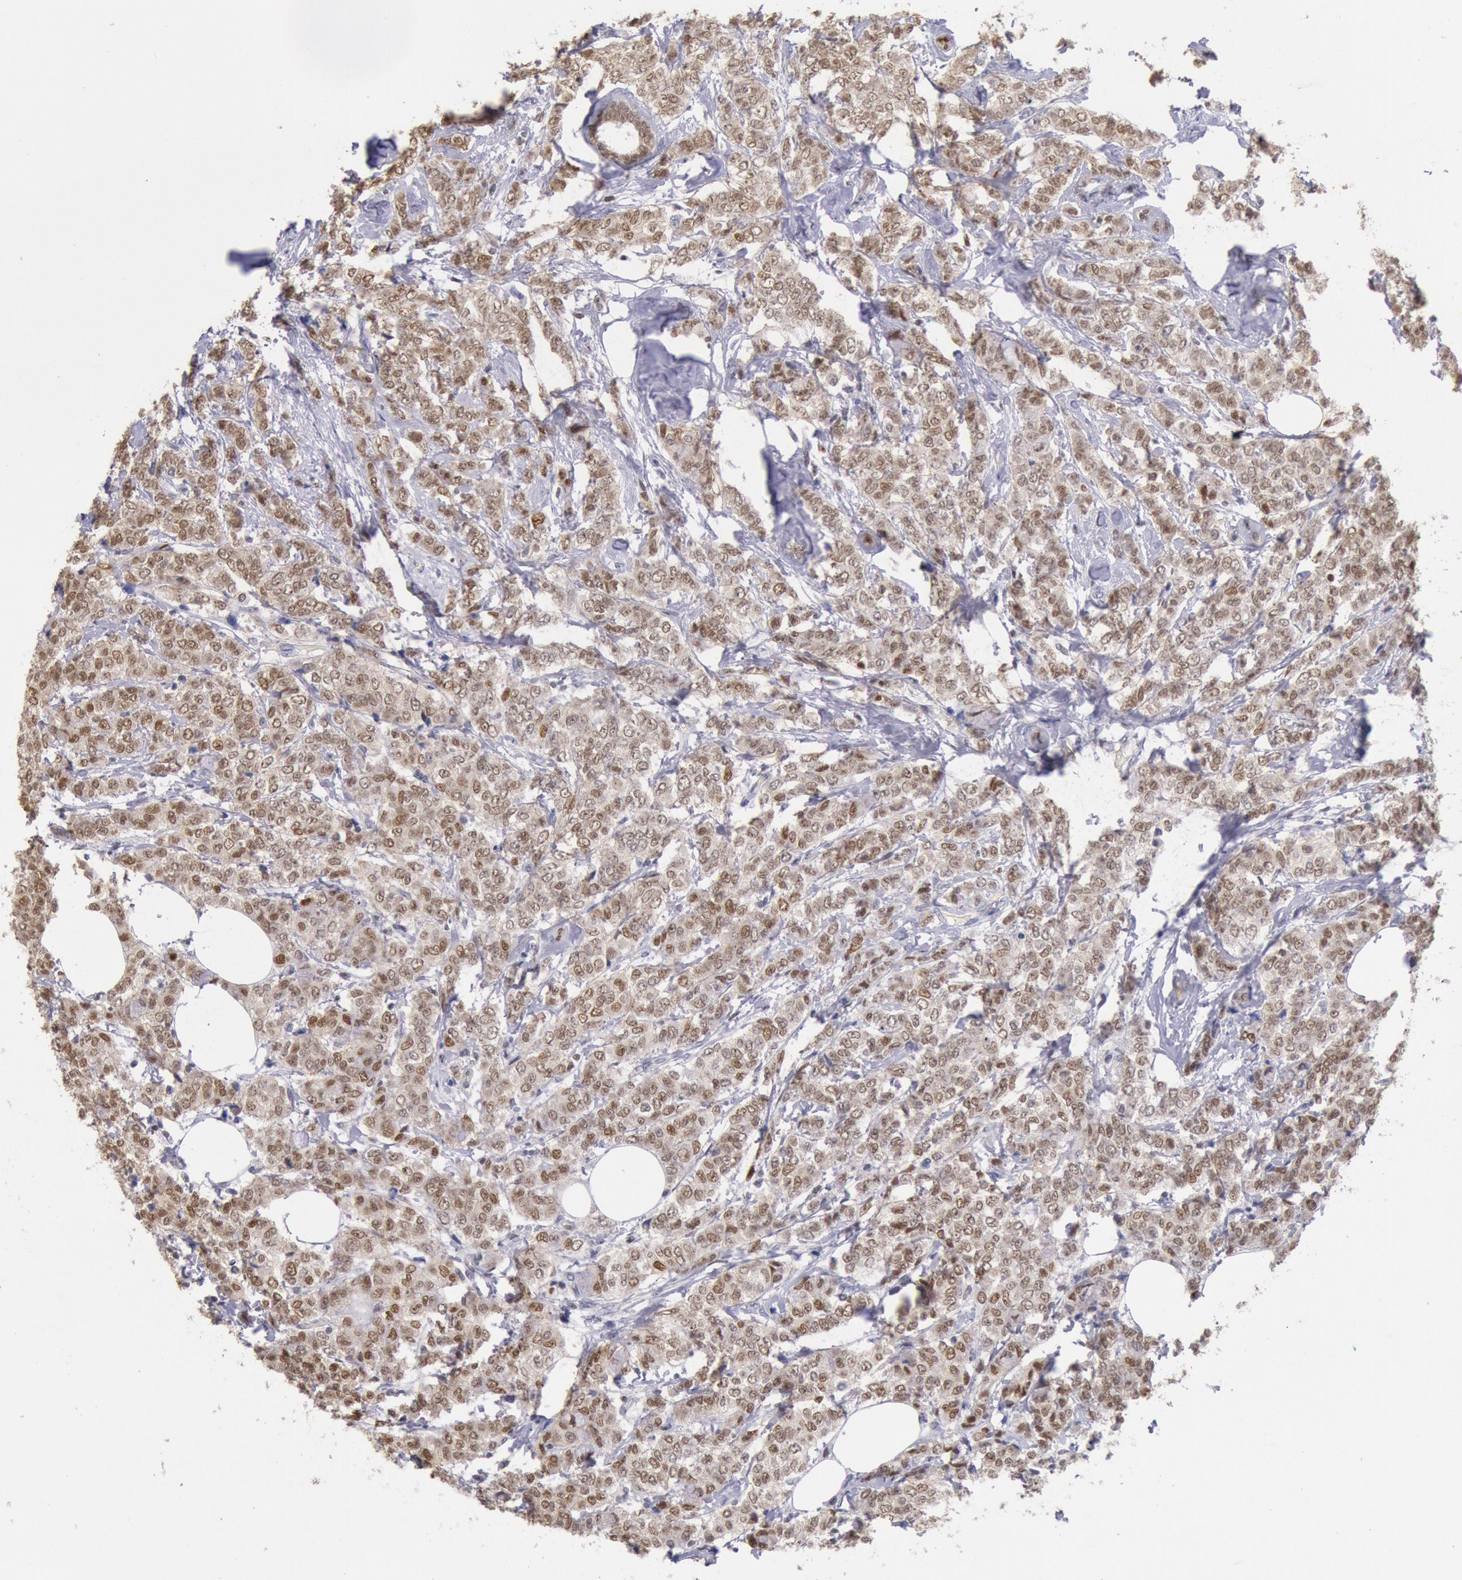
{"staining": {"intensity": "moderate", "quantity": ">75%", "location": "cytoplasmic/membranous,nuclear"}, "tissue": "breast cancer", "cell_type": "Tumor cells", "image_type": "cancer", "snomed": [{"axis": "morphology", "description": "Lobular carcinoma"}, {"axis": "topography", "description": "Breast"}], "caption": "IHC photomicrograph of neoplastic tissue: human lobular carcinoma (breast) stained using immunohistochemistry displays medium levels of moderate protein expression localized specifically in the cytoplasmic/membranous and nuclear of tumor cells, appearing as a cytoplasmic/membranous and nuclear brown color.", "gene": "RPS6KA5", "patient": {"sex": "female", "age": 60}}